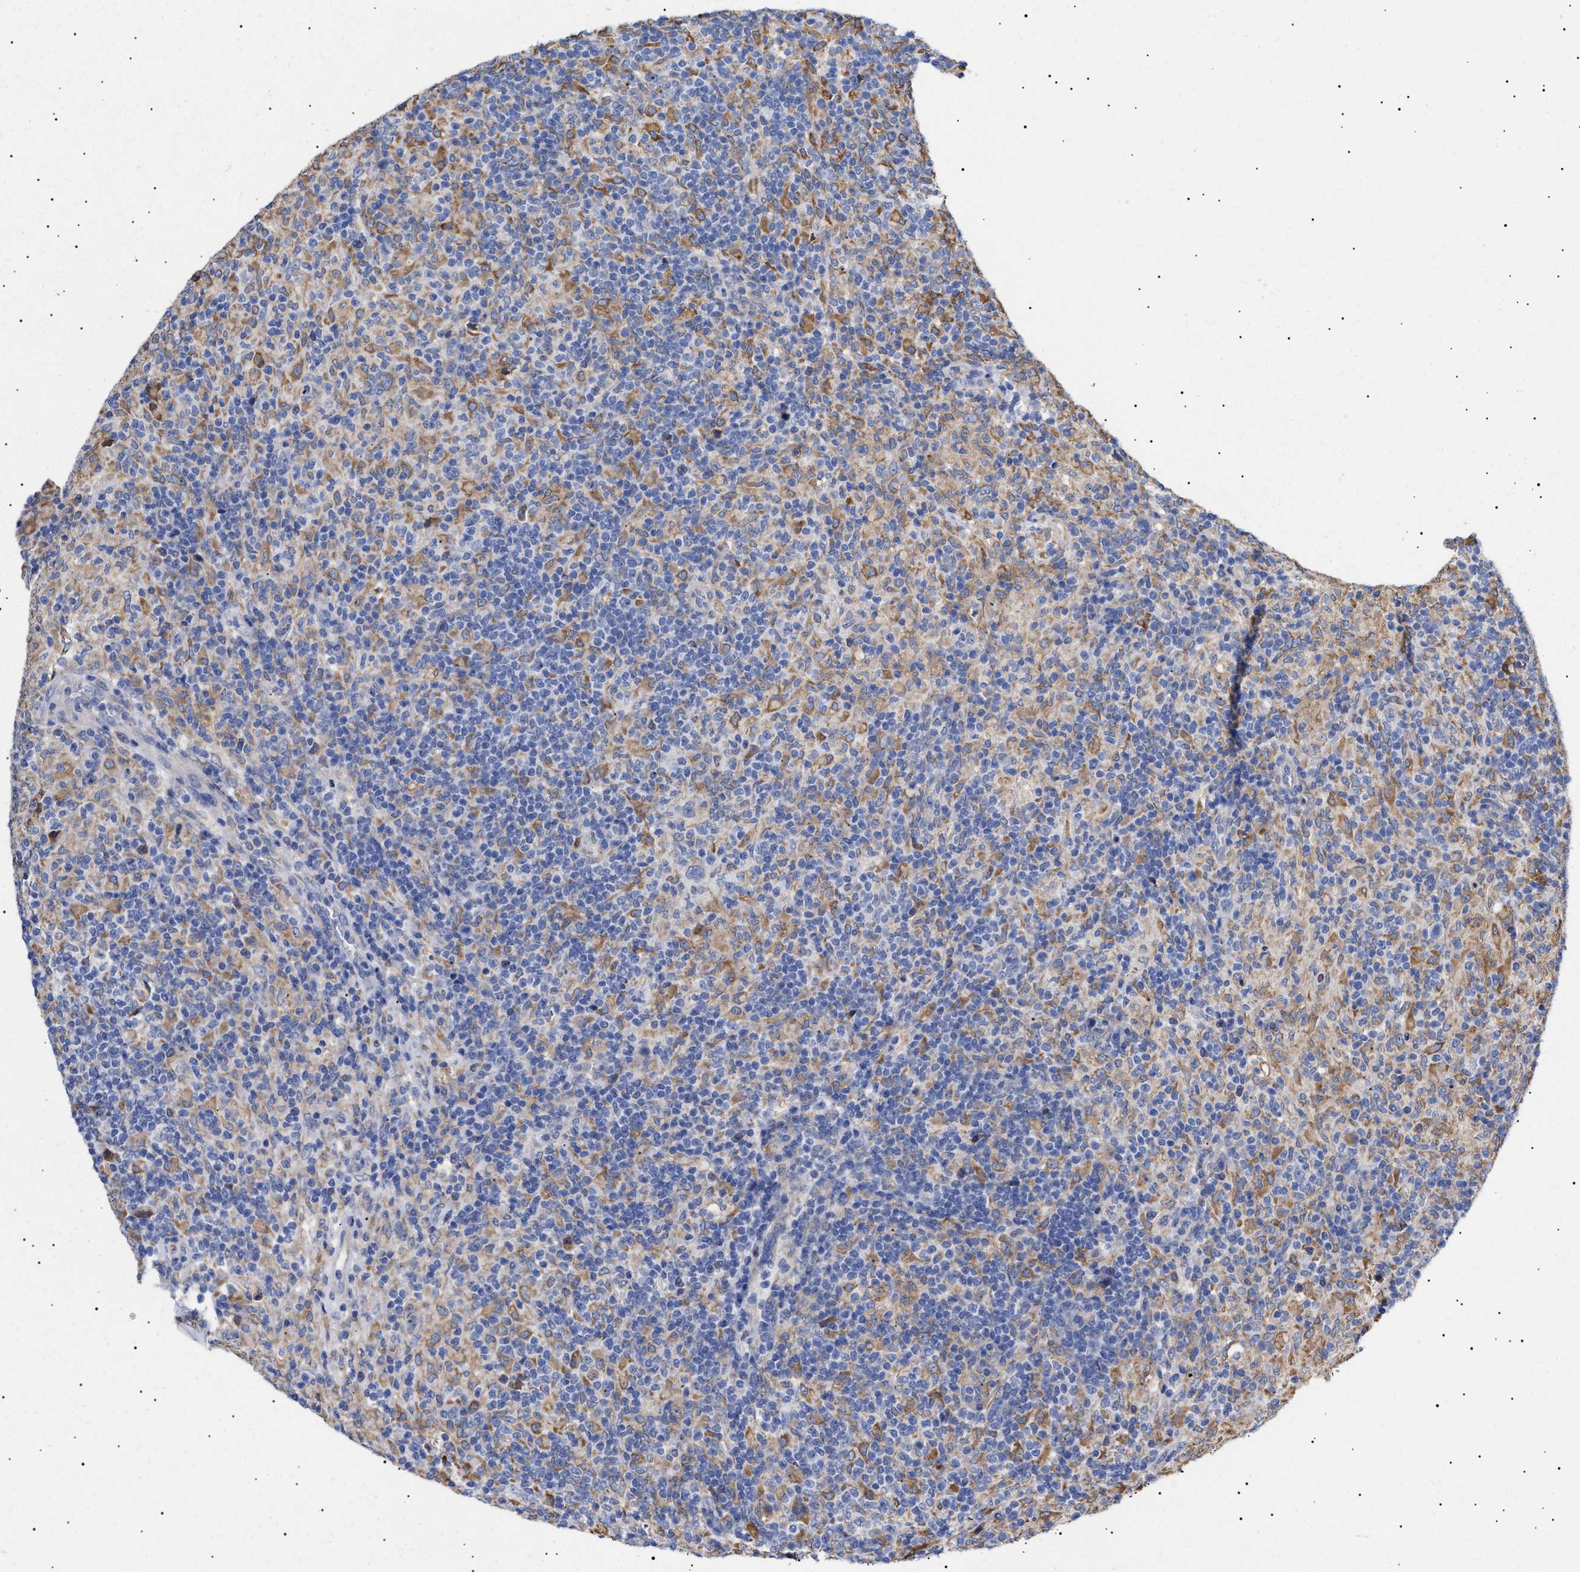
{"staining": {"intensity": "moderate", "quantity": "<25%", "location": "cytoplasmic/membranous"}, "tissue": "lymphoma", "cell_type": "Tumor cells", "image_type": "cancer", "snomed": [{"axis": "morphology", "description": "Hodgkin's disease, NOS"}, {"axis": "topography", "description": "Lymph node"}], "caption": "The immunohistochemical stain labels moderate cytoplasmic/membranous expression in tumor cells of lymphoma tissue. (Stains: DAB (3,3'-diaminobenzidine) in brown, nuclei in blue, Microscopy: brightfield microscopy at high magnification).", "gene": "ERCC6L2", "patient": {"sex": "male", "age": 70}}